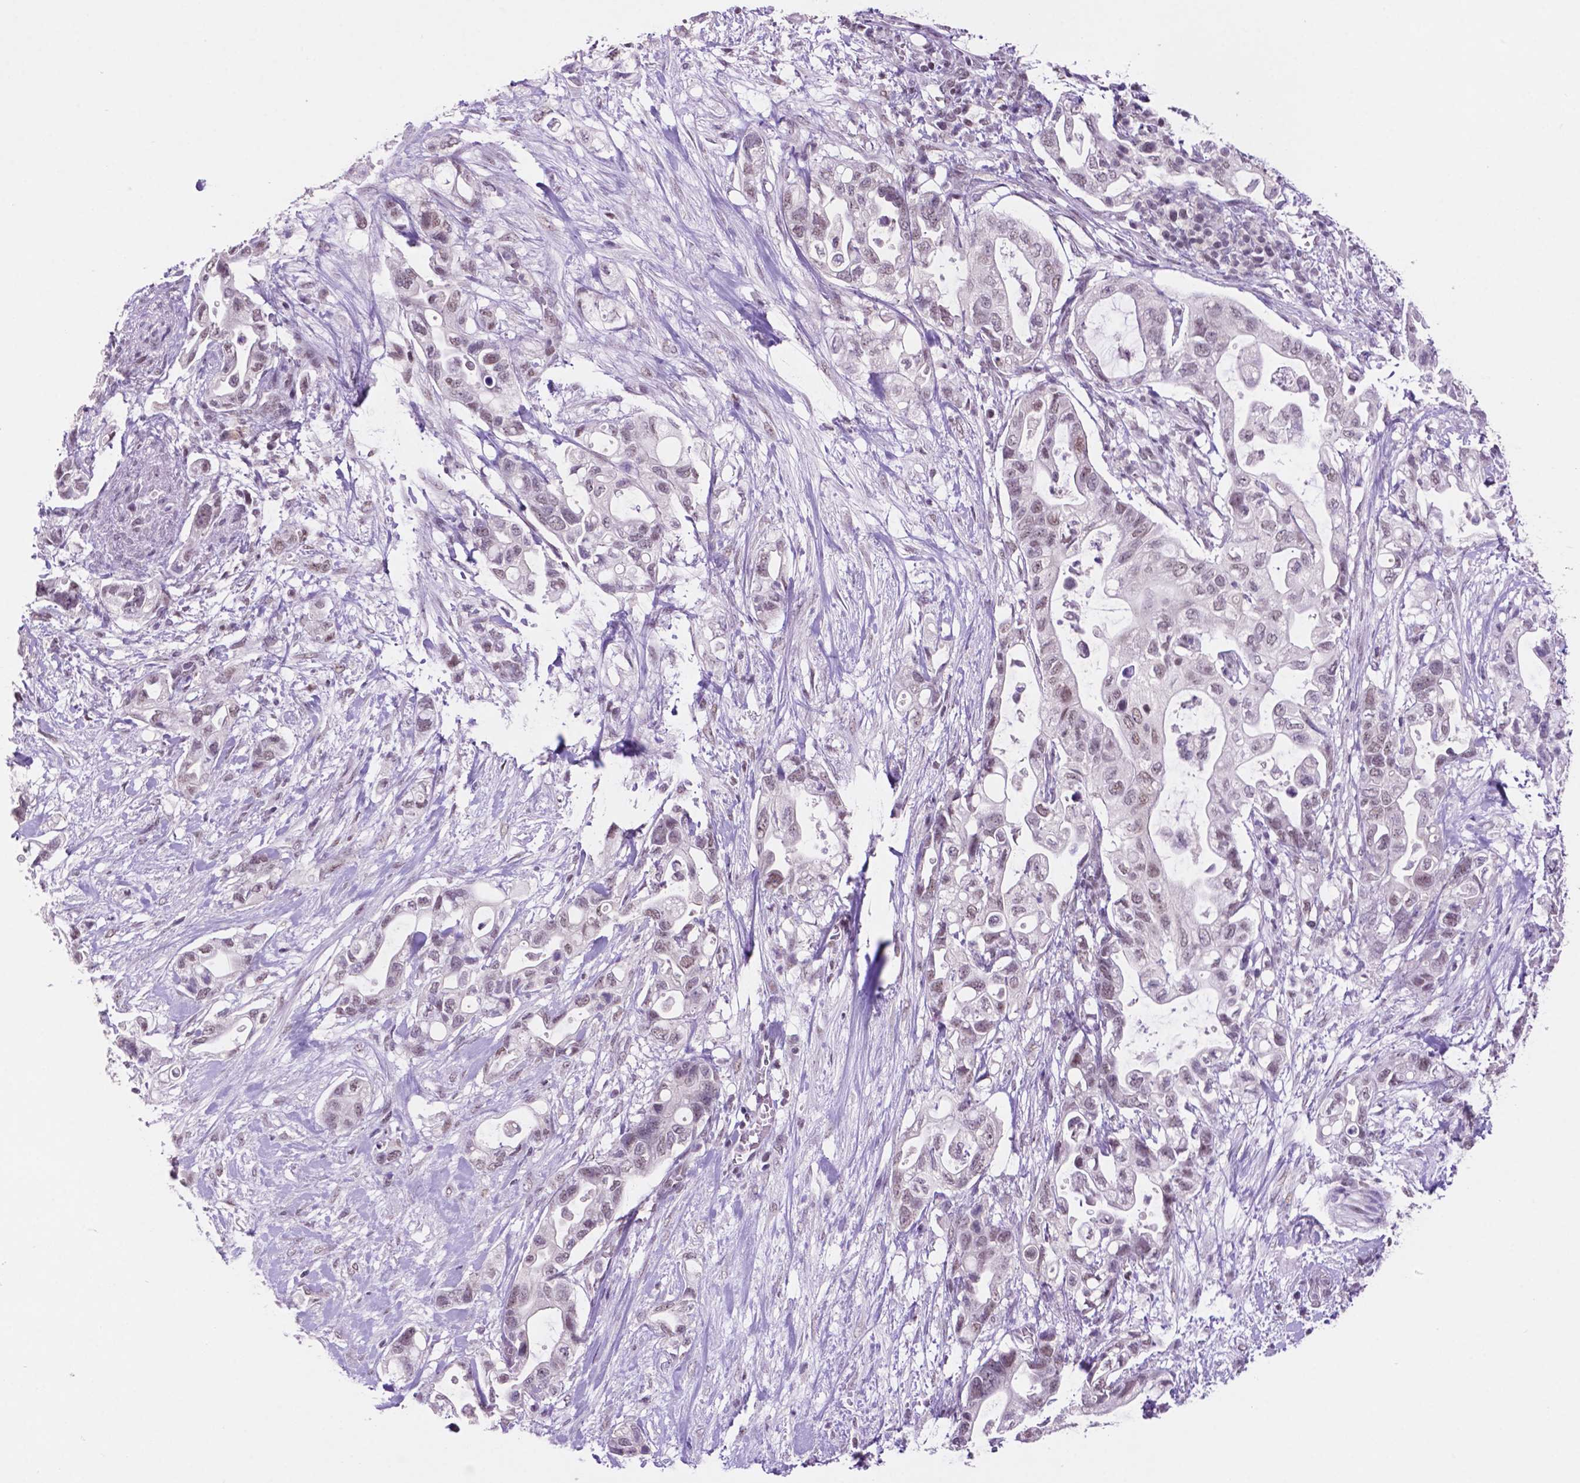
{"staining": {"intensity": "moderate", "quantity": "25%-75%", "location": "nuclear"}, "tissue": "pancreatic cancer", "cell_type": "Tumor cells", "image_type": "cancer", "snomed": [{"axis": "morphology", "description": "Adenocarcinoma, NOS"}, {"axis": "topography", "description": "Pancreas"}], "caption": "Brown immunohistochemical staining in pancreatic adenocarcinoma displays moderate nuclear positivity in about 25%-75% of tumor cells.", "gene": "NCOR1", "patient": {"sex": "female", "age": 72}}